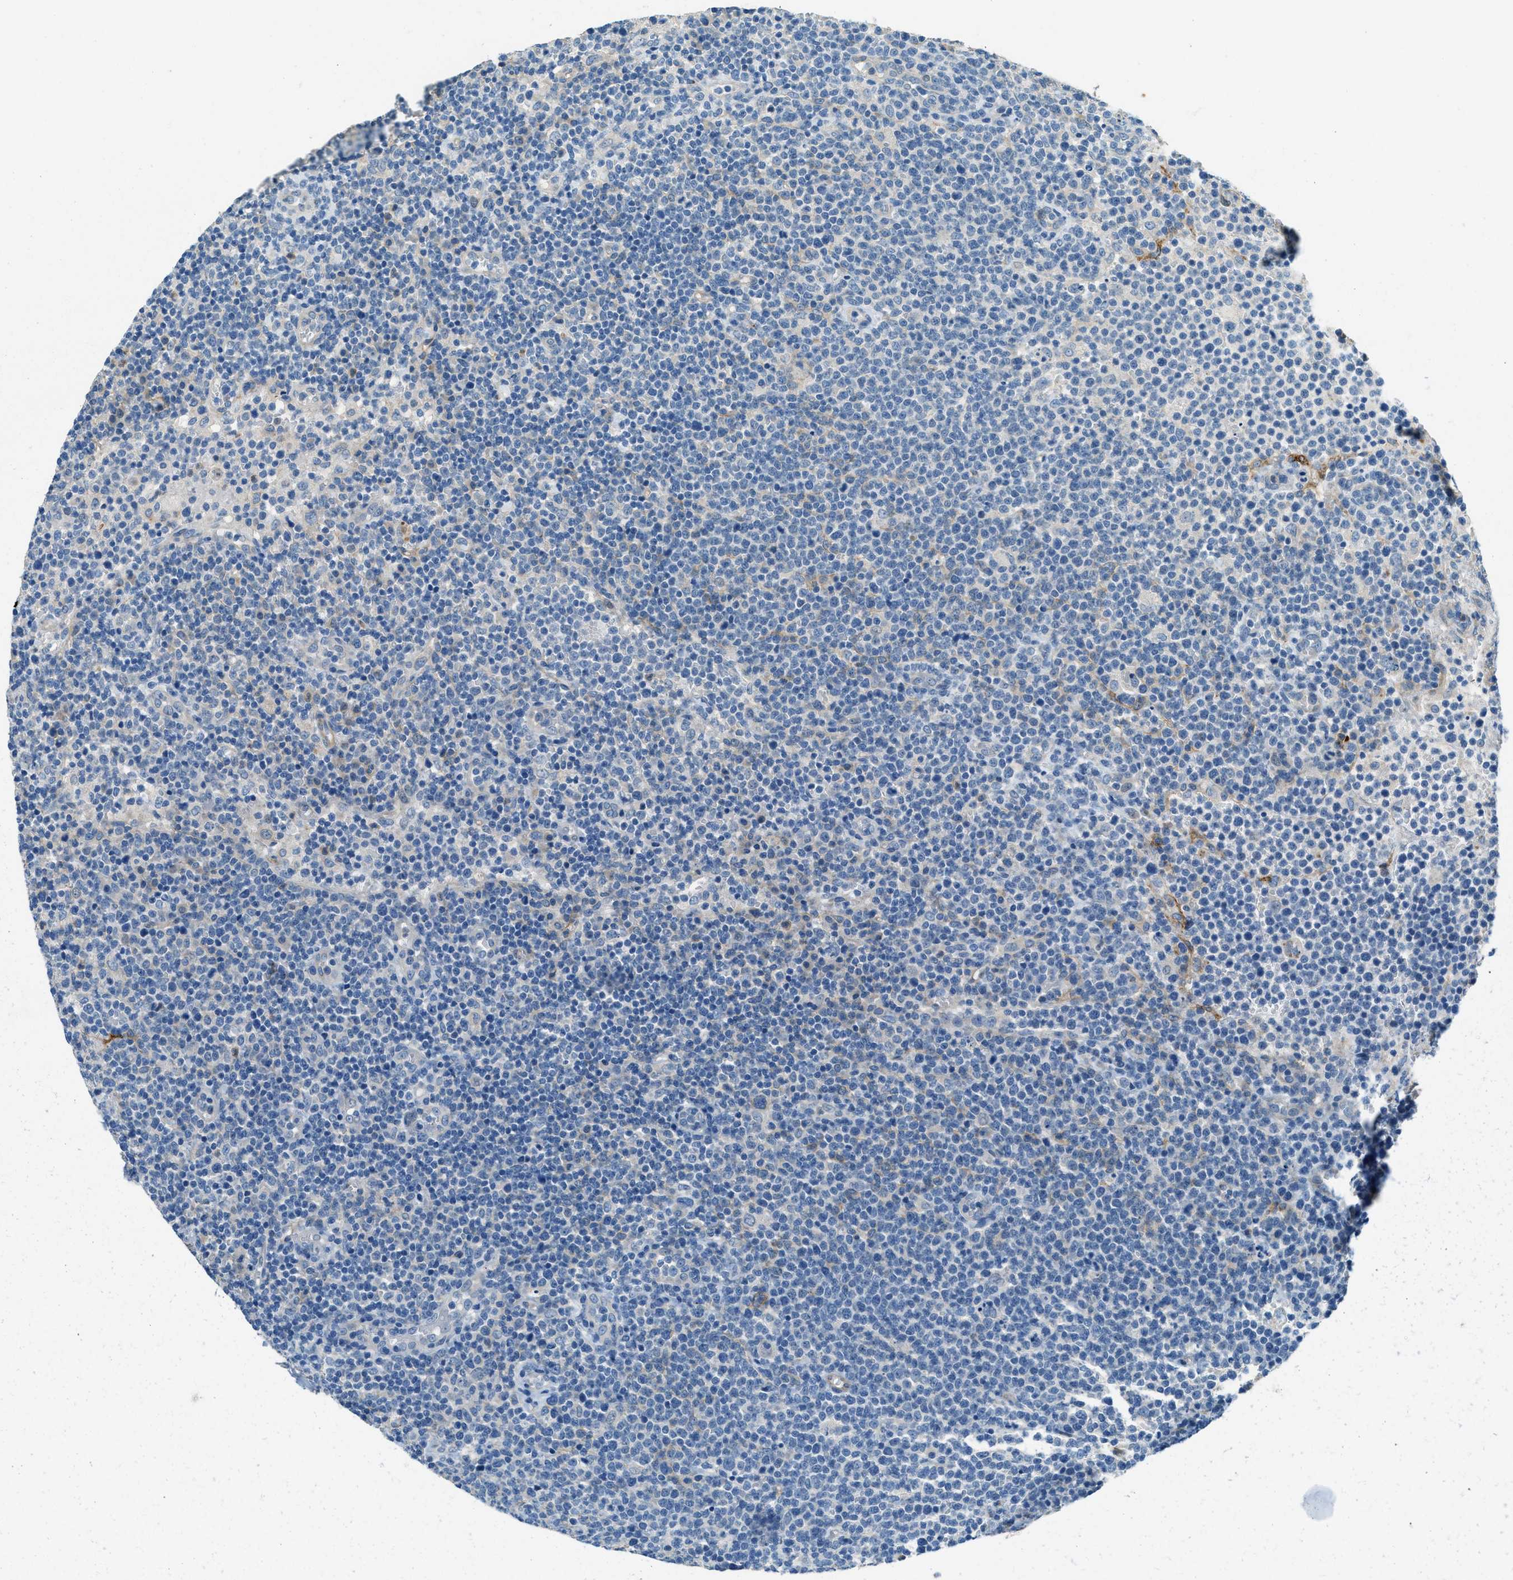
{"staining": {"intensity": "negative", "quantity": "none", "location": "none"}, "tissue": "lymphoma", "cell_type": "Tumor cells", "image_type": "cancer", "snomed": [{"axis": "morphology", "description": "Malignant lymphoma, non-Hodgkin's type, High grade"}, {"axis": "topography", "description": "Lymph node"}], "caption": "DAB immunohistochemical staining of high-grade malignant lymphoma, non-Hodgkin's type shows no significant staining in tumor cells. (Immunohistochemistry (ihc), brightfield microscopy, high magnification).", "gene": "ZNF367", "patient": {"sex": "male", "age": 61}}